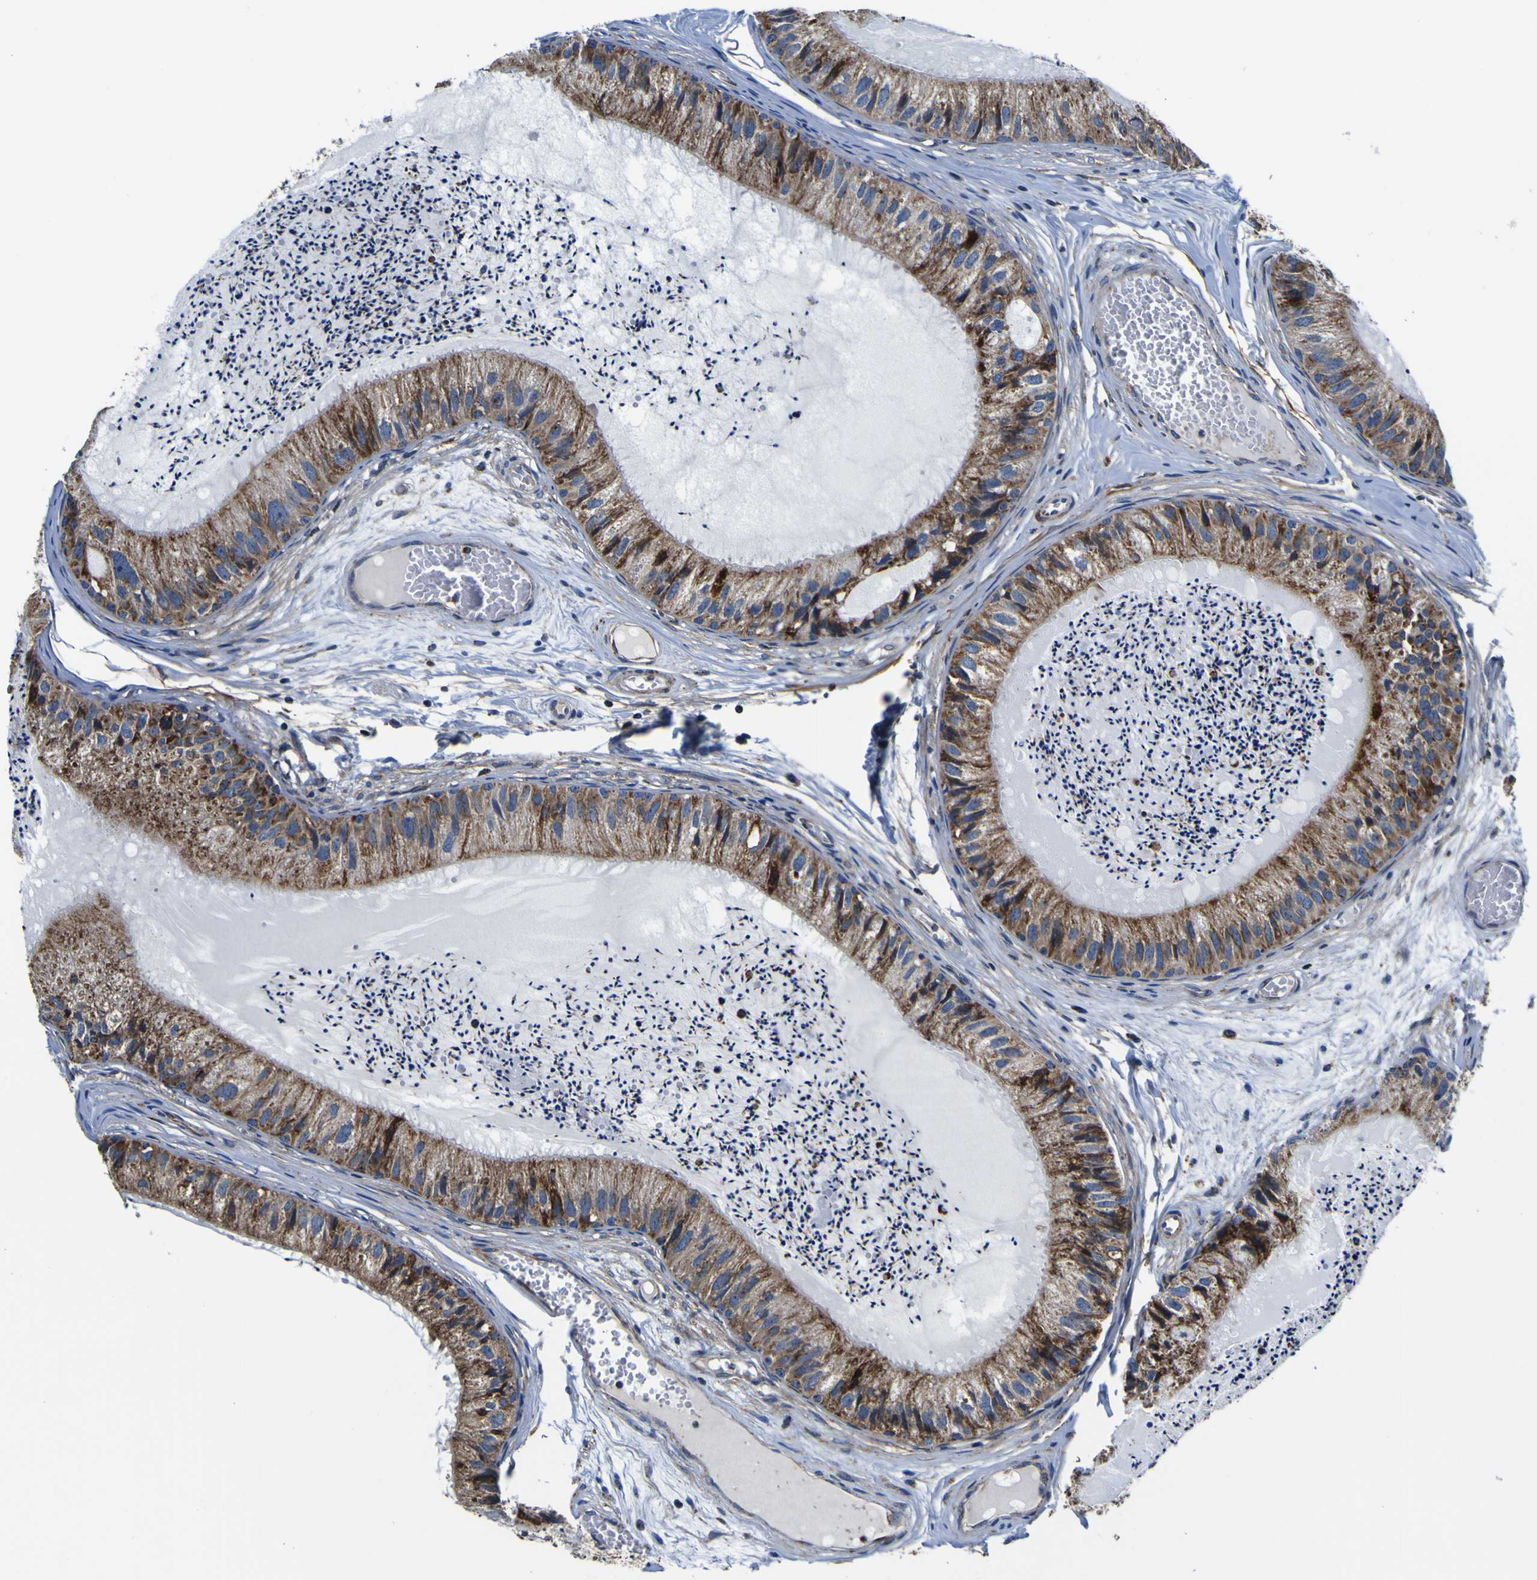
{"staining": {"intensity": "strong", "quantity": ">75%", "location": "cytoplasmic/membranous"}, "tissue": "epididymis", "cell_type": "Glandular cells", "image_type": "normal", "snomed": [{"axis": "morphology", "description": "Normal tissue, NOS"}, {"axis": "topography", "description": "Epididymis"}], "caption": "This micrograph demonstrates immunohistochemistry staining of benign epididymis, with high strong cytoplasmic/membranous staining in about >75% of glandular cells.", "gene": "PTRH2", "patient": {"sex": "male", "age": 31}}